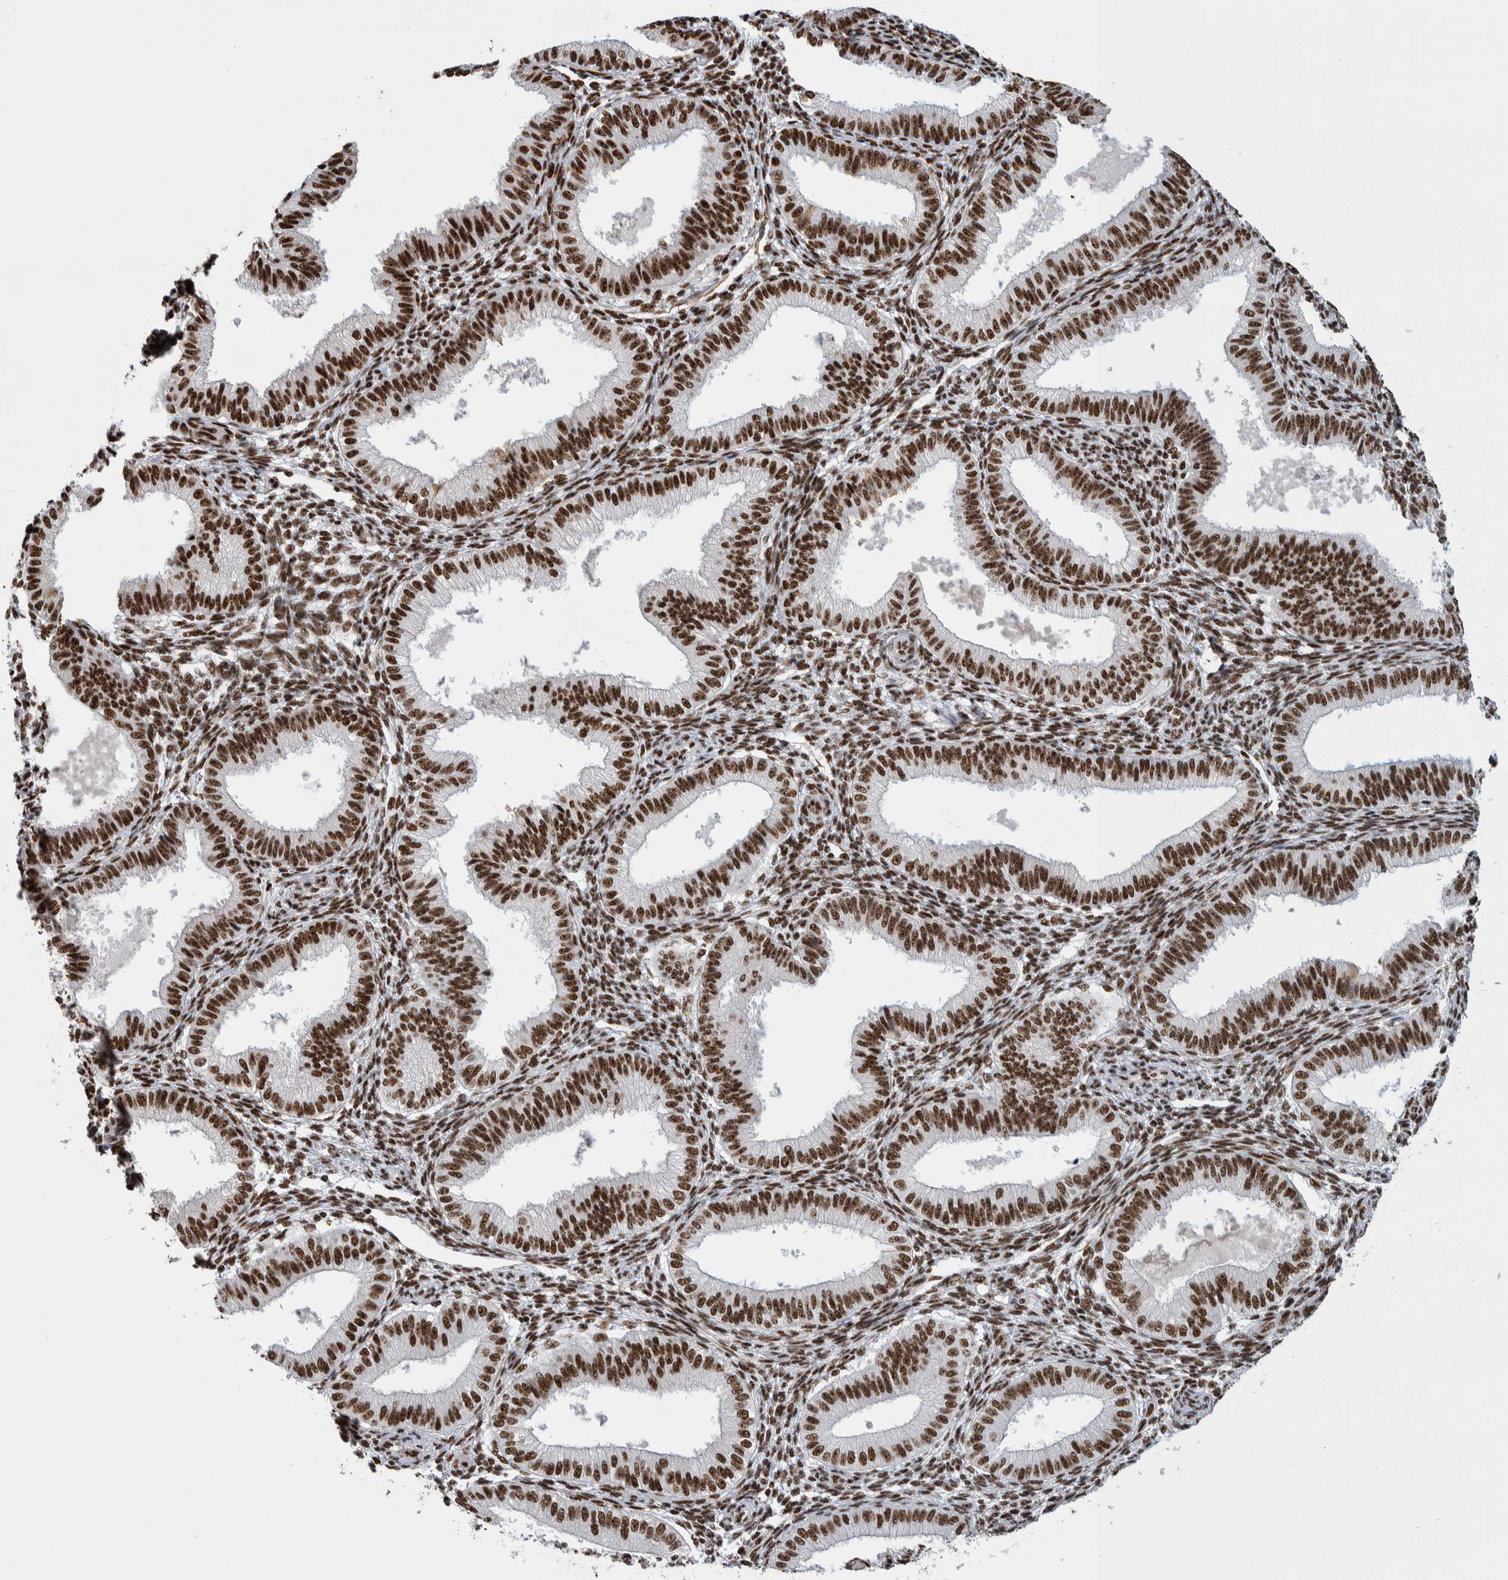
{"staining": {"intensity": "strong", "quantity": ">75%", "location": "nuclear"}, "tissue": "endometrium", "cell_type": "Cells in endometrial stroma", "image_type": "normal", "snomed": [{"axis": "morphology", "description": "Normal tissue, NOS"}, {"axis": "topography", "description": "Endometrium"}], "caption": "Benign endometrium was stained to show a protein in brown. There is high levels of strong nuclear staining in approximately >75% of cells in endometrial stroma. The staining was performed using DAB (3,3'-diaminobenzidine) to visualize the protein expression in brown, while the nuclei were stained in blue with hematoxylin (Magnification: 20x).", "gene": "NCL", "patient": {"sex": "female", "age": 39}}